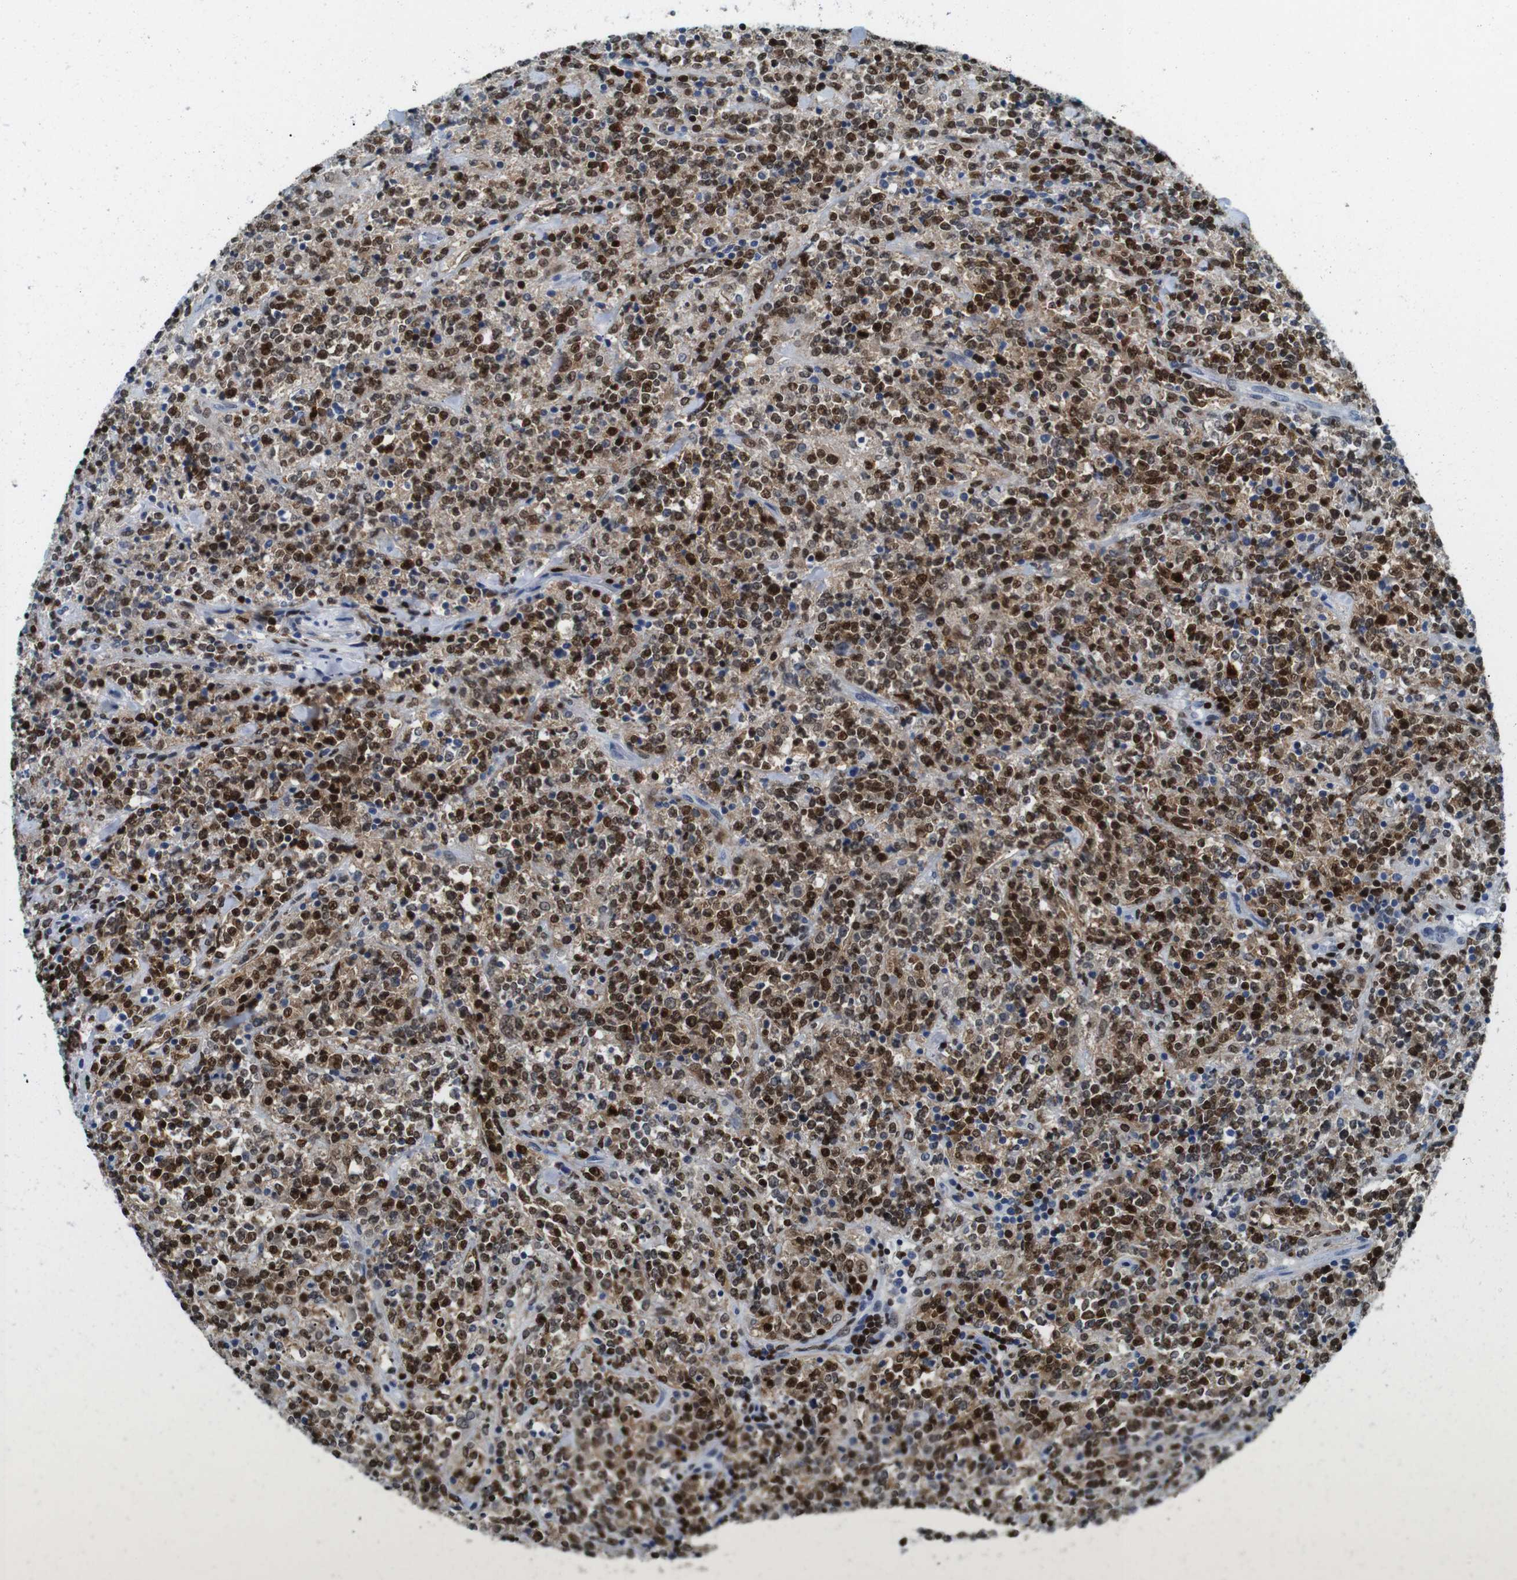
{"staining": {"intensity": "strong", "quantity": ">75%", "location": "nuclear"}, "tissue": "lymphoma", "cell_type": "Tumor cells", "image_type": "cancer", "snomed": [{"axis": "morphology", "description": "Malignant lymphoma, non-Hodgkin's type, High grade"}, {"axis": "topography", "description": "Soft tissue"}], "caption": "An immunohistochemistry (IHC) micrograph of neoplastic tissue is shown. Protein staining in brown labels strong nuclear positivity in lymphoma within tumor cells.", "gene": "IRF8", "patient": {"sex": "male", "age": 18}}